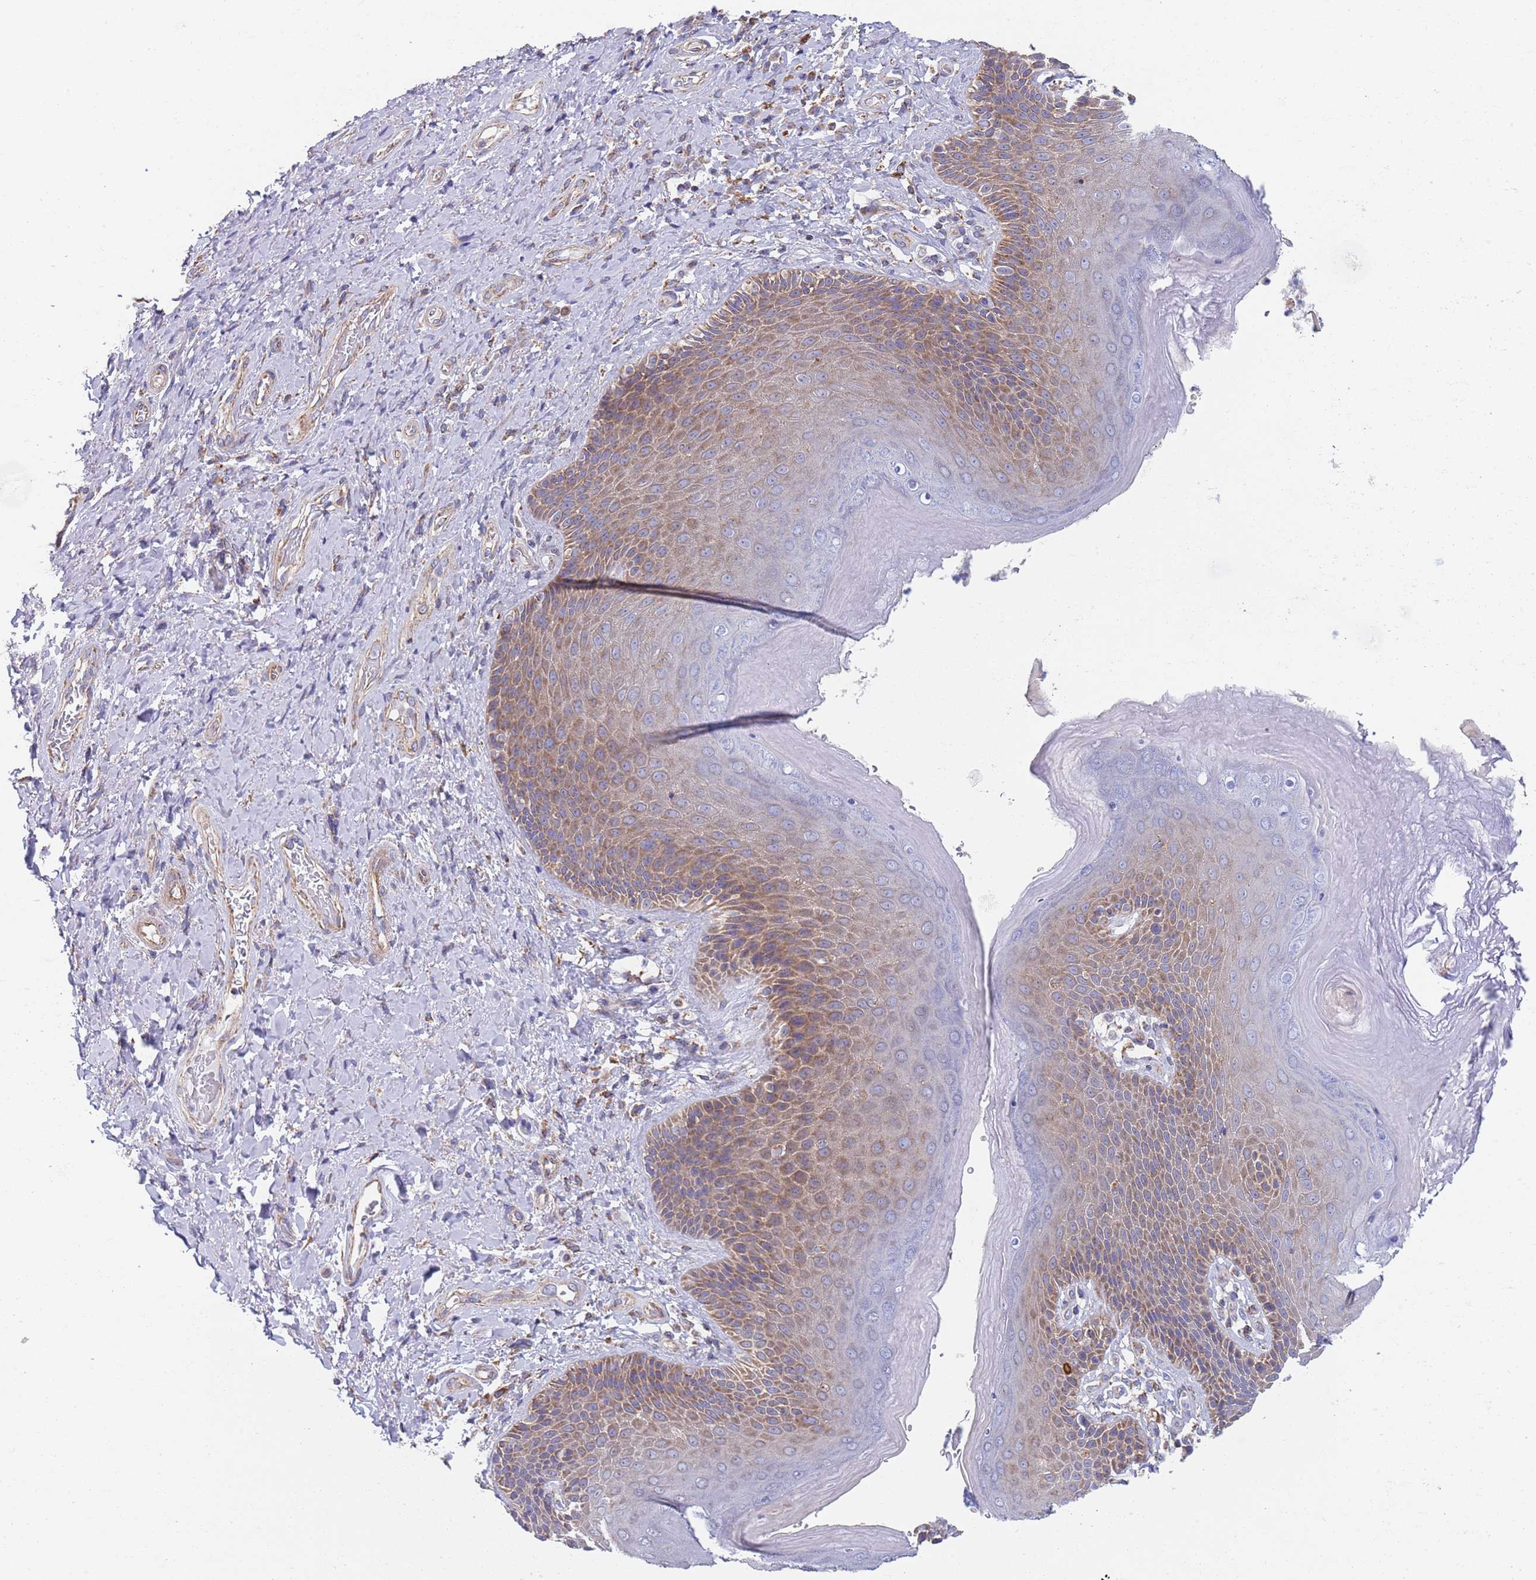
{"staining": {"intensity": "moderate", "quantity": "25%-75%", "location": "cytoplasmic/membranous"}, "tissue": "skin", "cell_type": "Epidermal cells", "image_type": "normal", "snomed": [{"axis": "morphology", "description": "Normal tissue, NOS"}, {"axis": "topography", "description": "Anal"}], "caption": "Immunohistochemistry (IHC) (DAB) staining of benign skin reveals moderate cytoplasmic/membranous protein positivity in about 25%-75% of epidermal cells. (Stains: DAB (3,3'-diaminobenzidine) in brown, nuclei in blue, Microscopy: brightfield microscopy at high magnification).", "gene": "PWWP3A", "patient": {"sex": "female", "age": 89}}